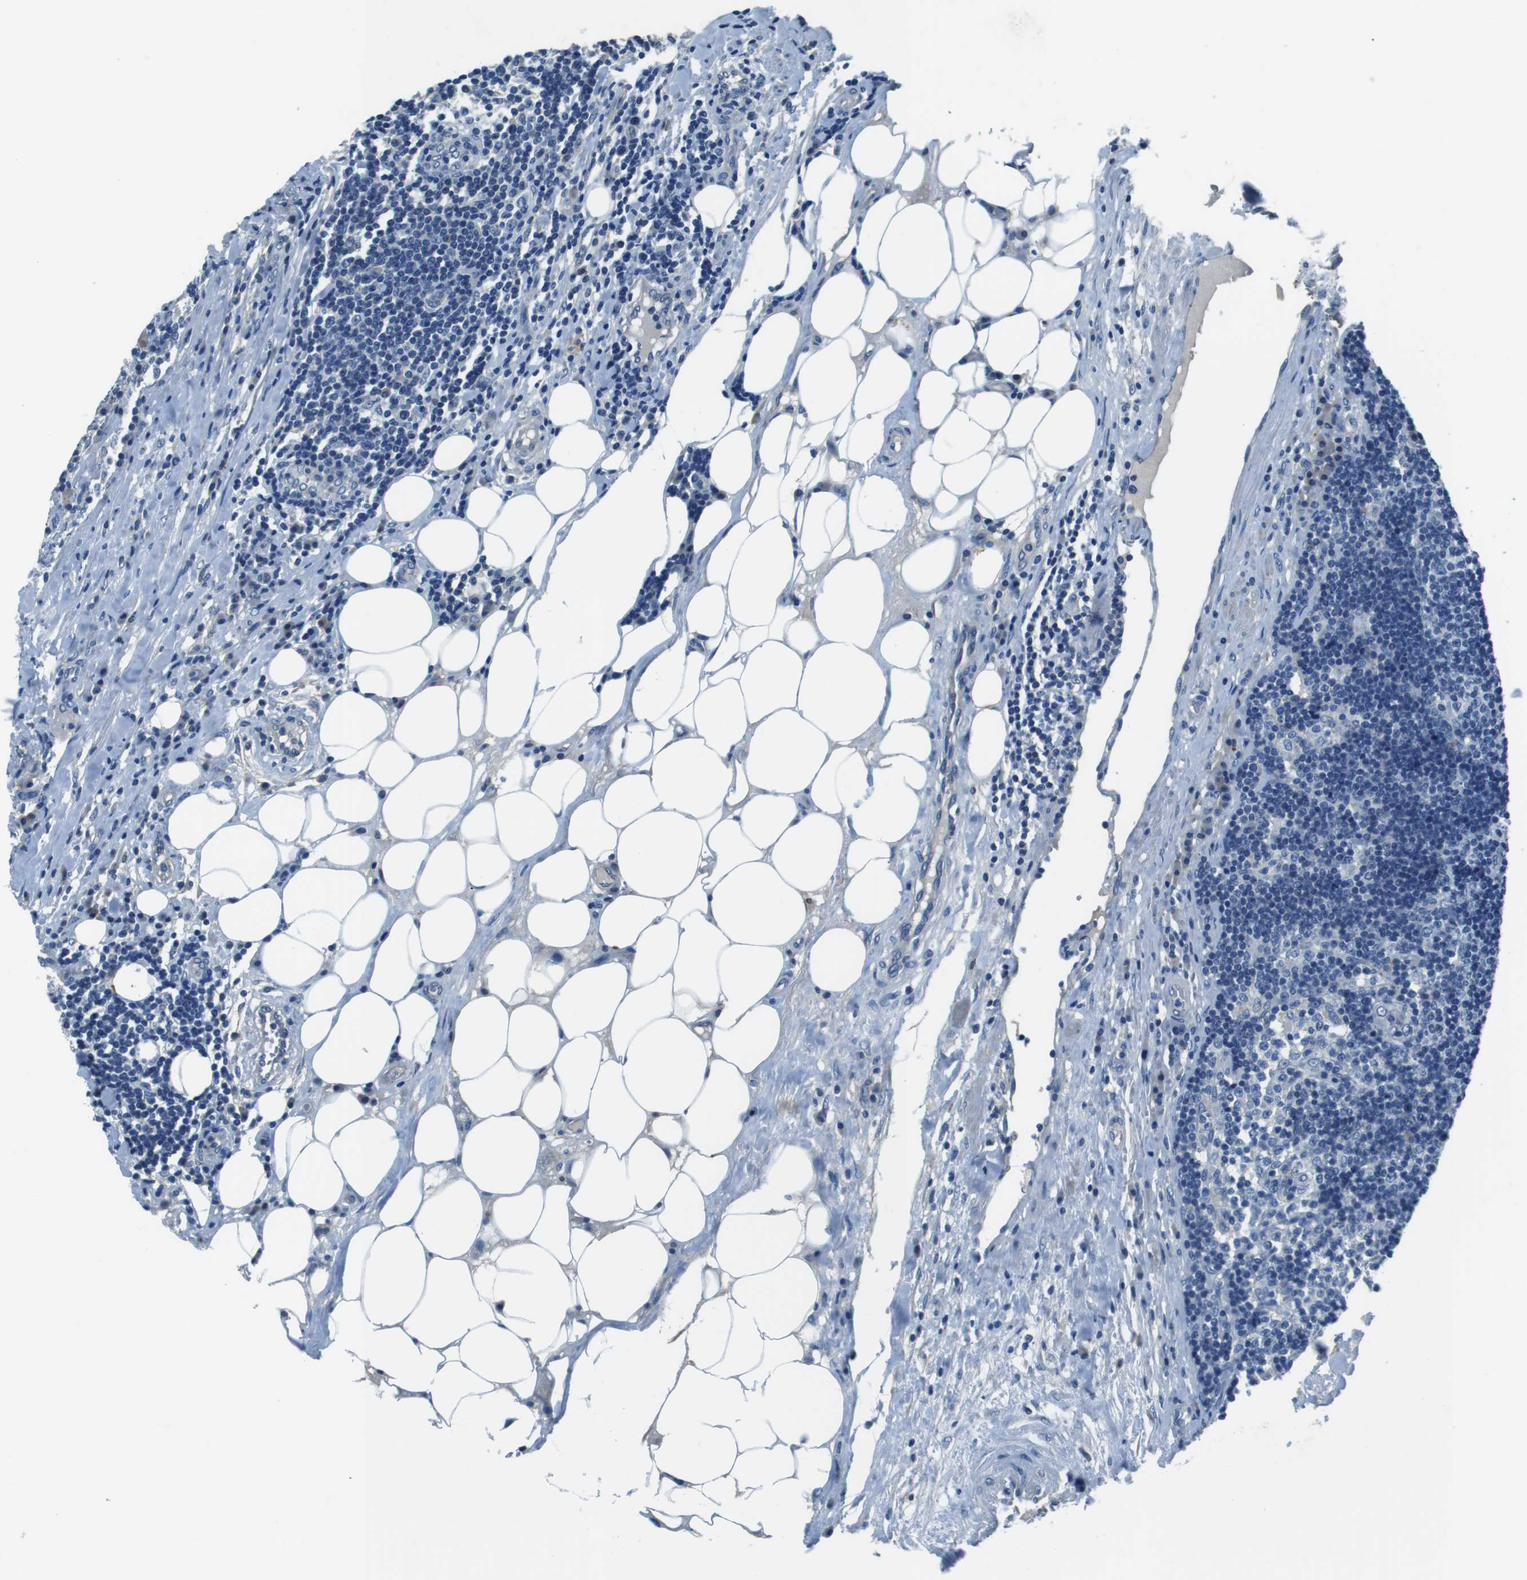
{"staining": {"intensity": "negative", "quantity": "none", "location": "none"}, "tissue": "lymph node", "cell_type": "Germinal center cells", "image_type": "normal", "snomed": [{"axis": "morphology", "description": "Normal tissue, NOS"}, {"axis": "morphology", "description": "Squamous cell carcinoma, metastatic, NOS"}, {"axis": "topography", "description": "Lymph node"}], "caption": "Unremarkable lymph node was stained to show a protein in brown. There is no significant expression in germinal center cells.", "gene": "TULP3", "patient": {"sex": "female", "age": 53}}